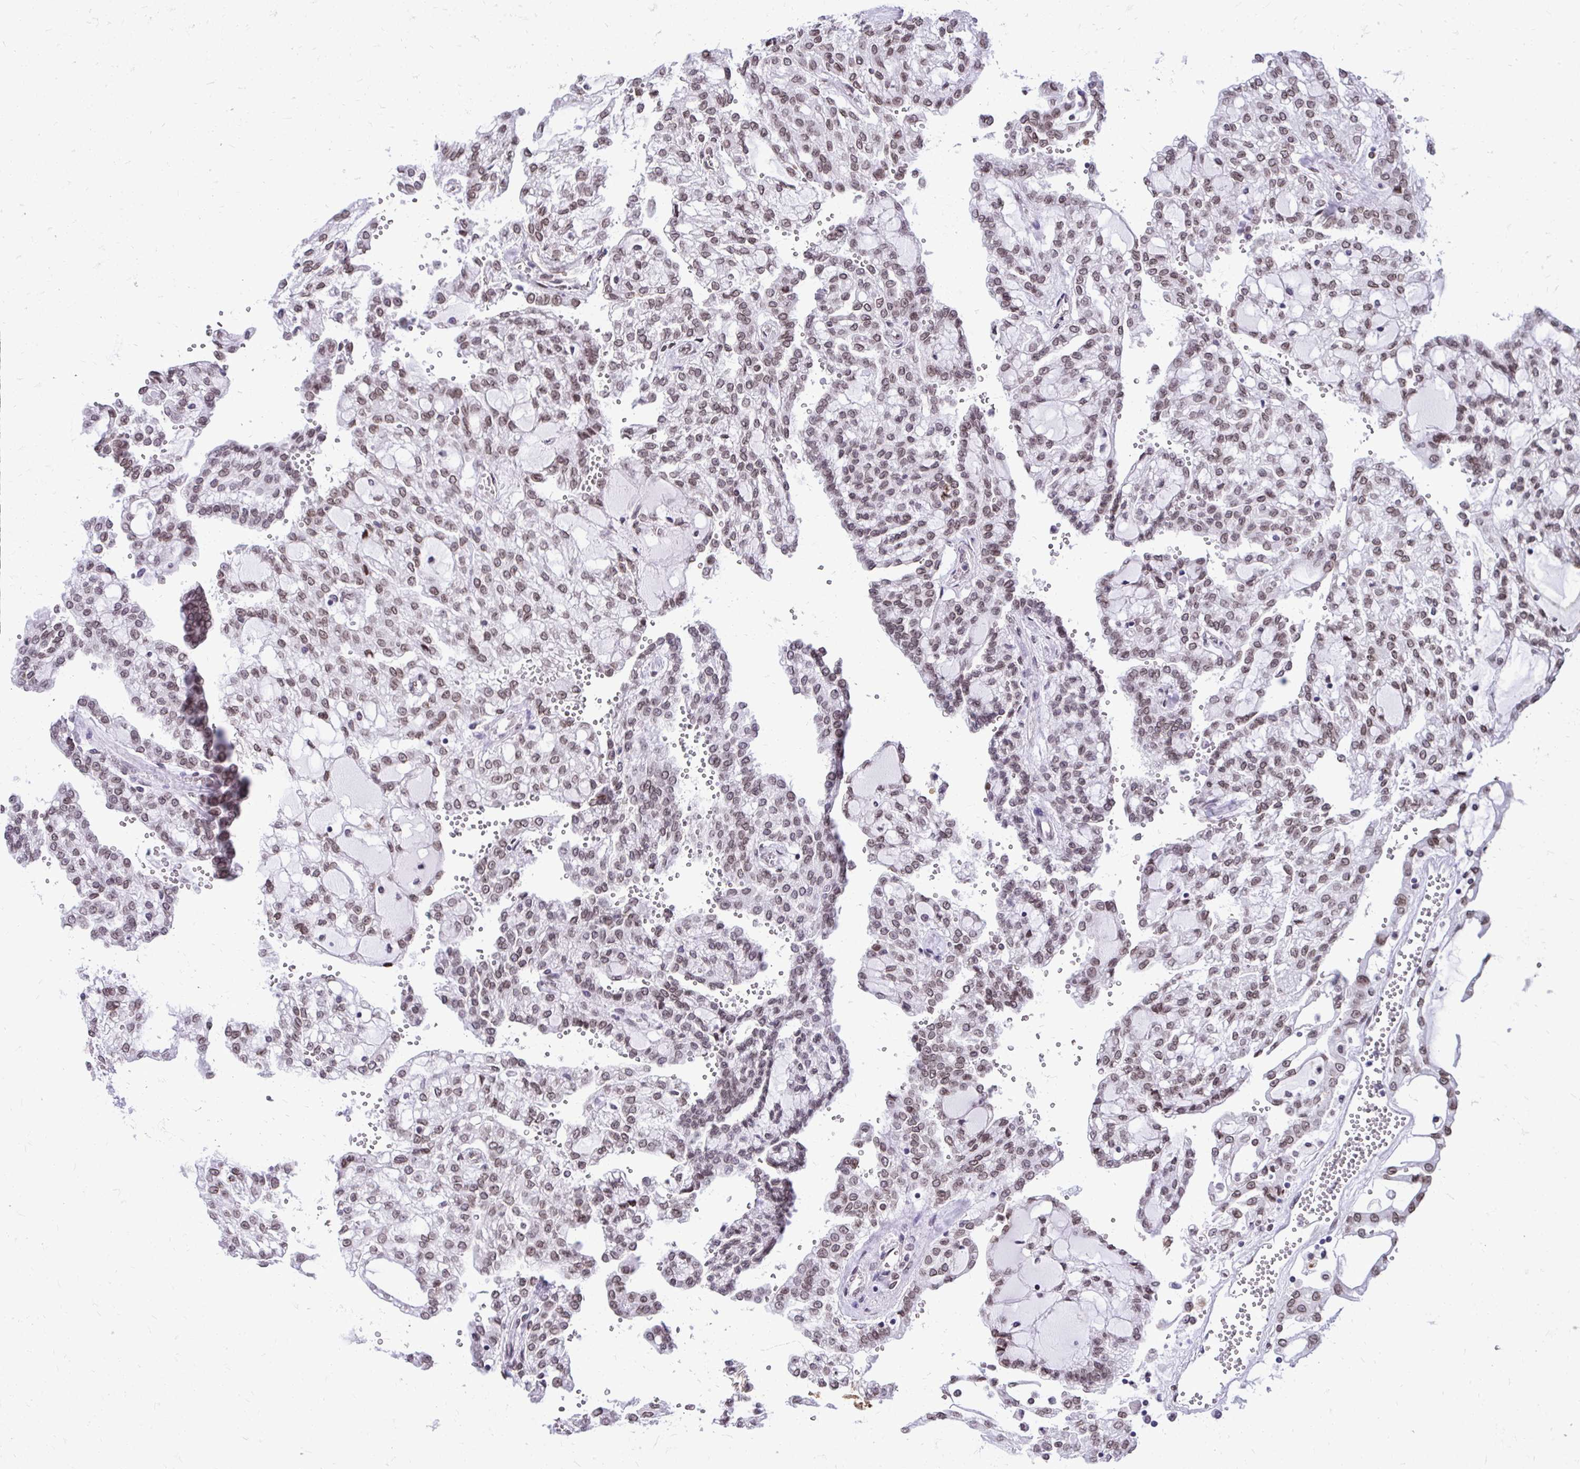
{"staining": {"intensity": "moderate", "quantity": ">75%", "location": "cytoplasmic/membranous,nuclear"}, "tissue": "renal cancer", "cell_type": "Tumor cells", "image_type": "cancer", "snomed": [{"axis": "morphology", "description": "Adenocarcinoma, NOS"}, {"axis": "topography", "description": "Kidney"}], "caption": "Human renal adenocarcinoma stained with a brown dye demonstrates moderate cytoplasmic/membranous and nuclear positive expression in about >75% of tumor cells.", "gene": "BANF1", "patient": {"sex": "male", "age": 63}}